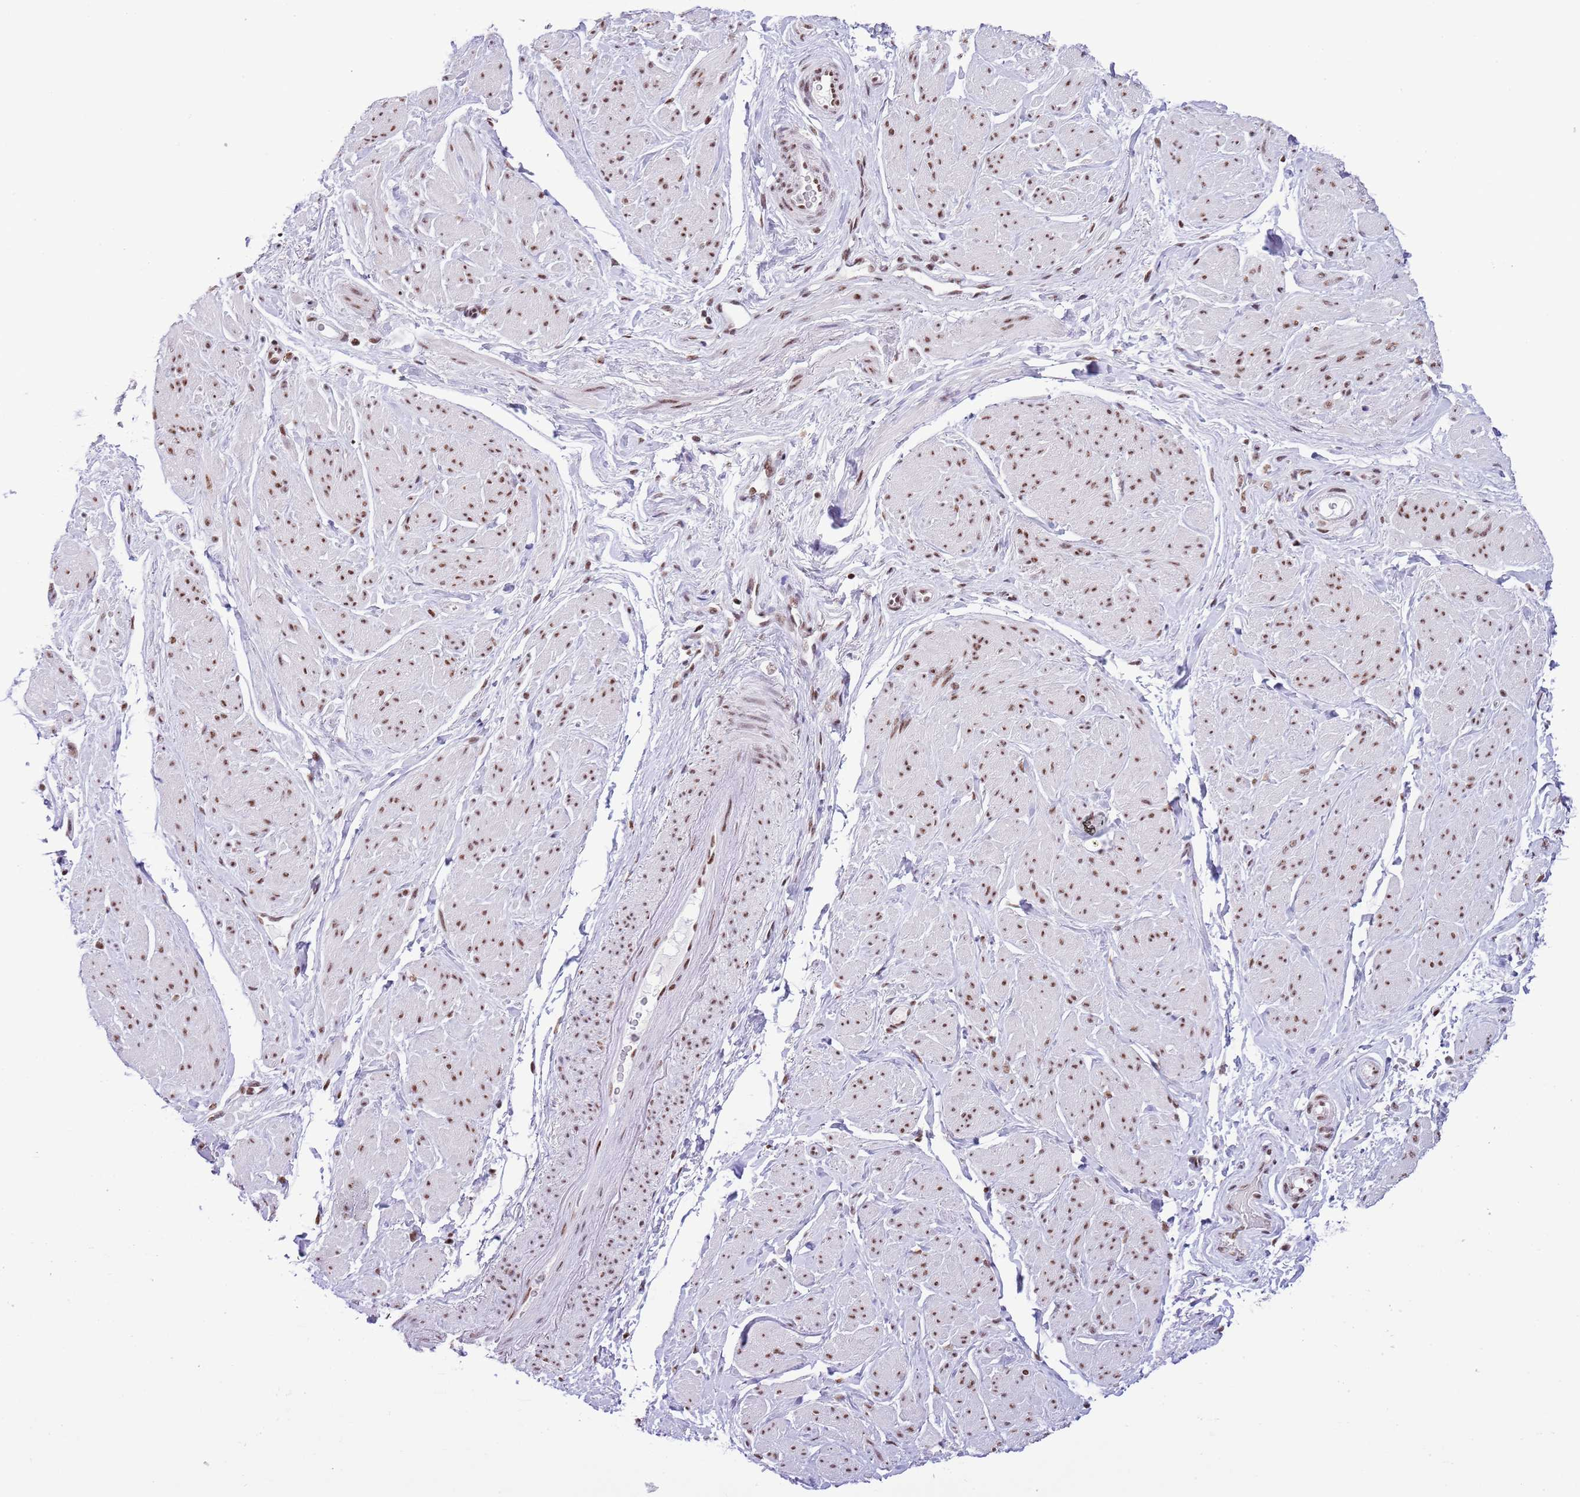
{"staining": {"intensity": "moderate", "quantity": ">75%", "location": "nuclear"}, "tissue": "smooth muscle", "cell_type": "Smooth muscle cells", "image_type": "normal", "snomed": [{"axis": "morphology", "description": "Normal tissue, NOS"}, {"axis": "topography", "description": "Smooth muscle"}, {"axis": "topography", "description": "Peripheral nerve tissue"}], "caption": "Immunohistochemical staining of normal smooth muscle shows >75% levels of moderate nuclear protein expression in approximately >75% of smooth muscle cells.", "gene": "SF3A2", "patient": {"sex": "male", "age": 69}}